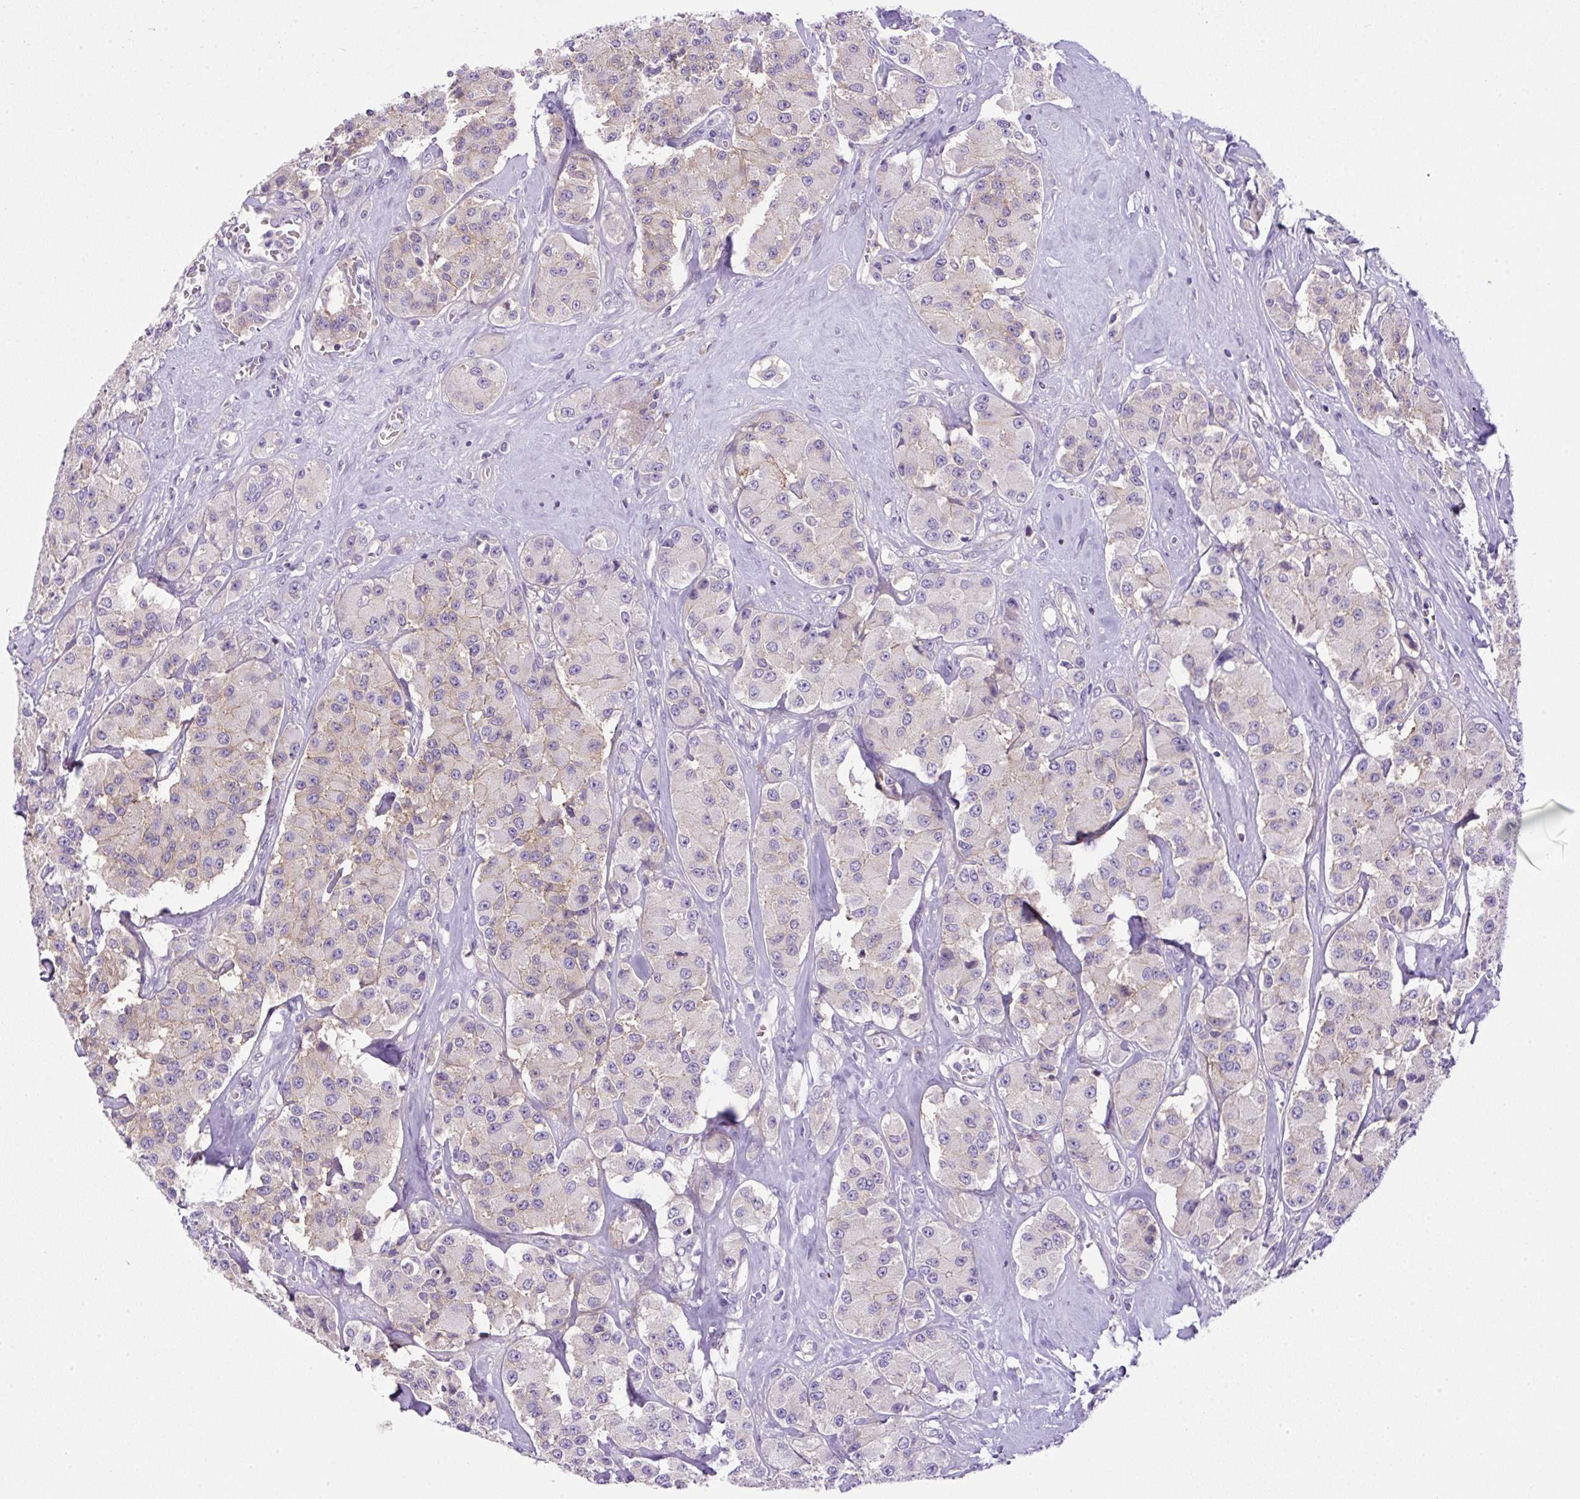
{"staining": {"intensity": "negative", "quantity": "none", "location": "none"}, "tissue": "carcinoid", "cell_type": "Tumor cells", "image_type": "cancer", "snomed": [{"axis": "morphology", "description": "Carcinoid, malignant, NOS"}, {"axis": "topography", "description": "Pancreas"}], "caption": "Immunohistochemistry micrograph of neoplastic tissue: malignant carcinoid stained with DAB displays no significant protein positivity in tumor cells. (DAB IHC, high magnification).", "gene": "NPTN", "patient": {"sex": "male", "age": 41}}